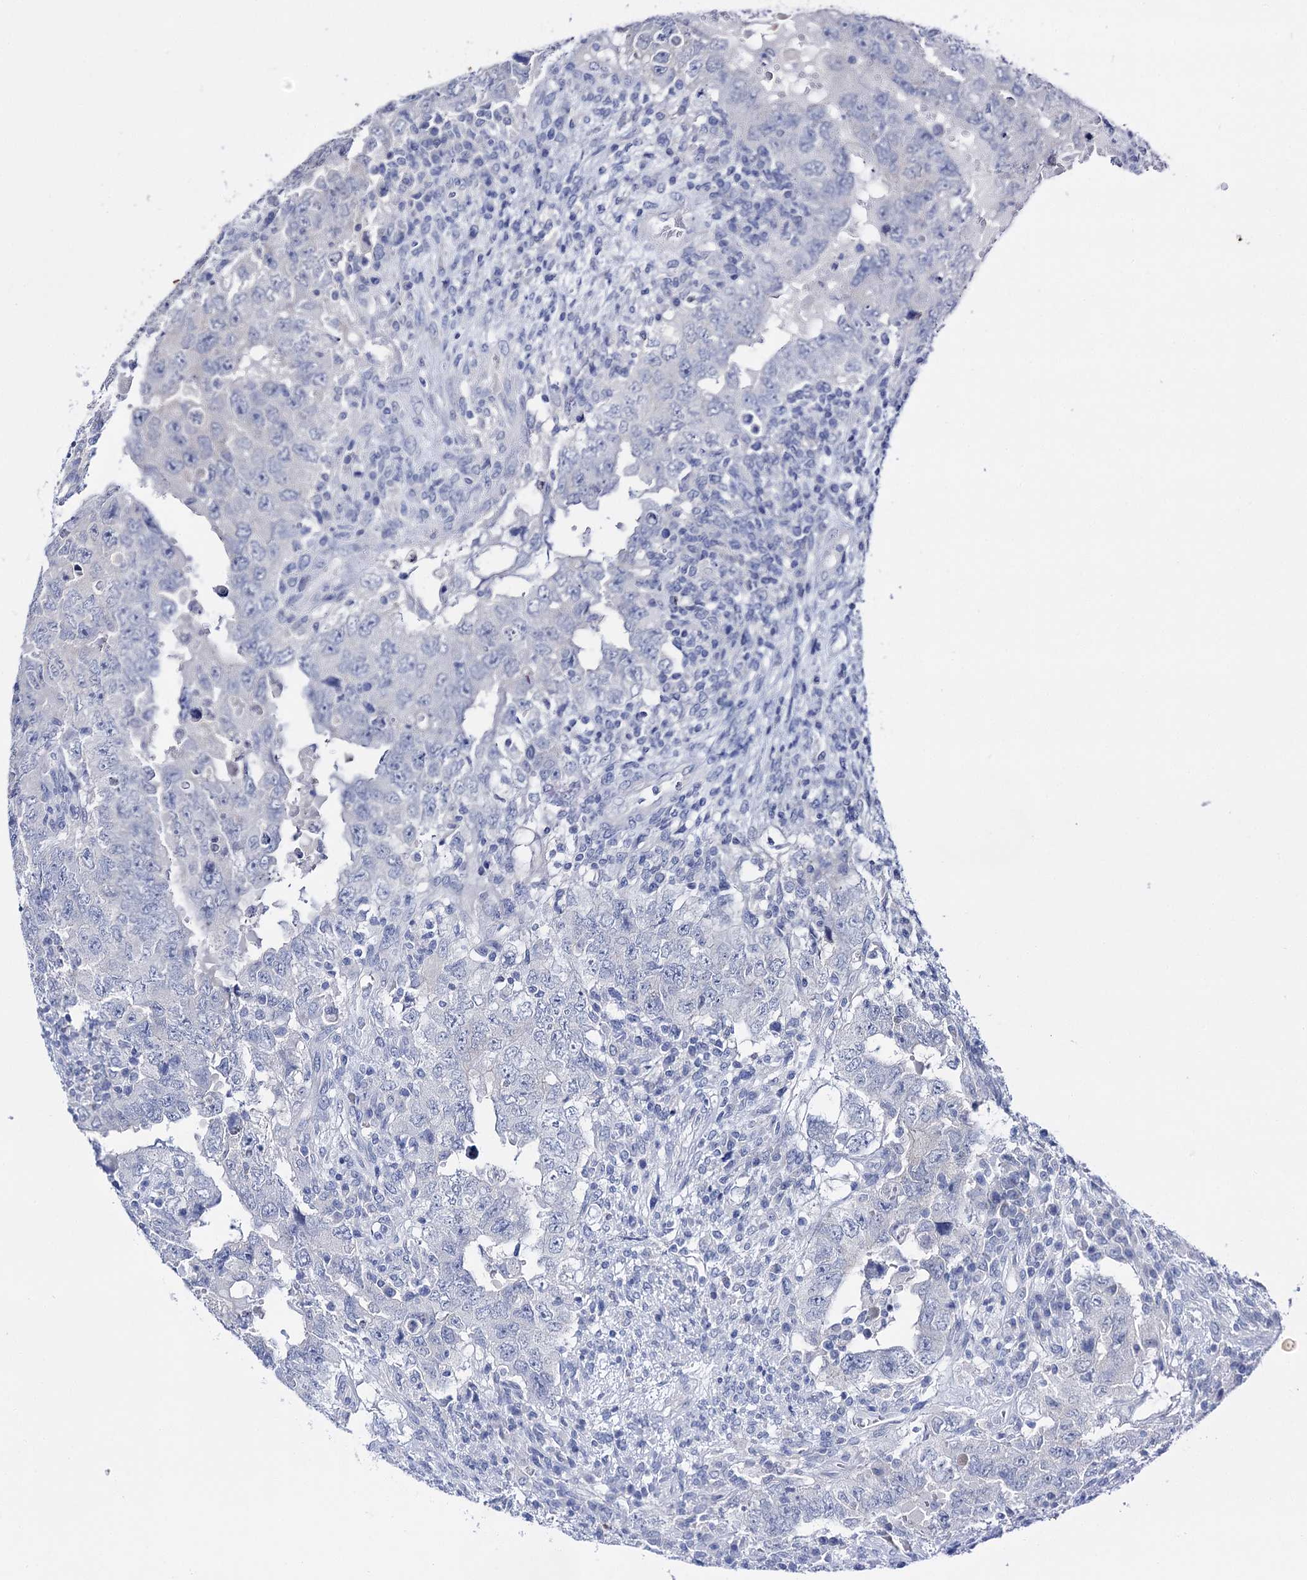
{"staining": {"intensity": "negative", "quantity": "none", "location": "none"}, "tissue": "testis cancer", "cell_type": "Tumor cells", "image_type": "cancer", "snomed": [{"axis": "morphology", "description": "Carcinoma, Embryonal, NOS"}, {"axis": "topography", "description": "Testis"}], "caption": "Tumor cells show no significant staining in testis cancer. Nuclei are stained in blue.", "gene": "LYZL4", "patient": {"sex": "male", "age": 26}}